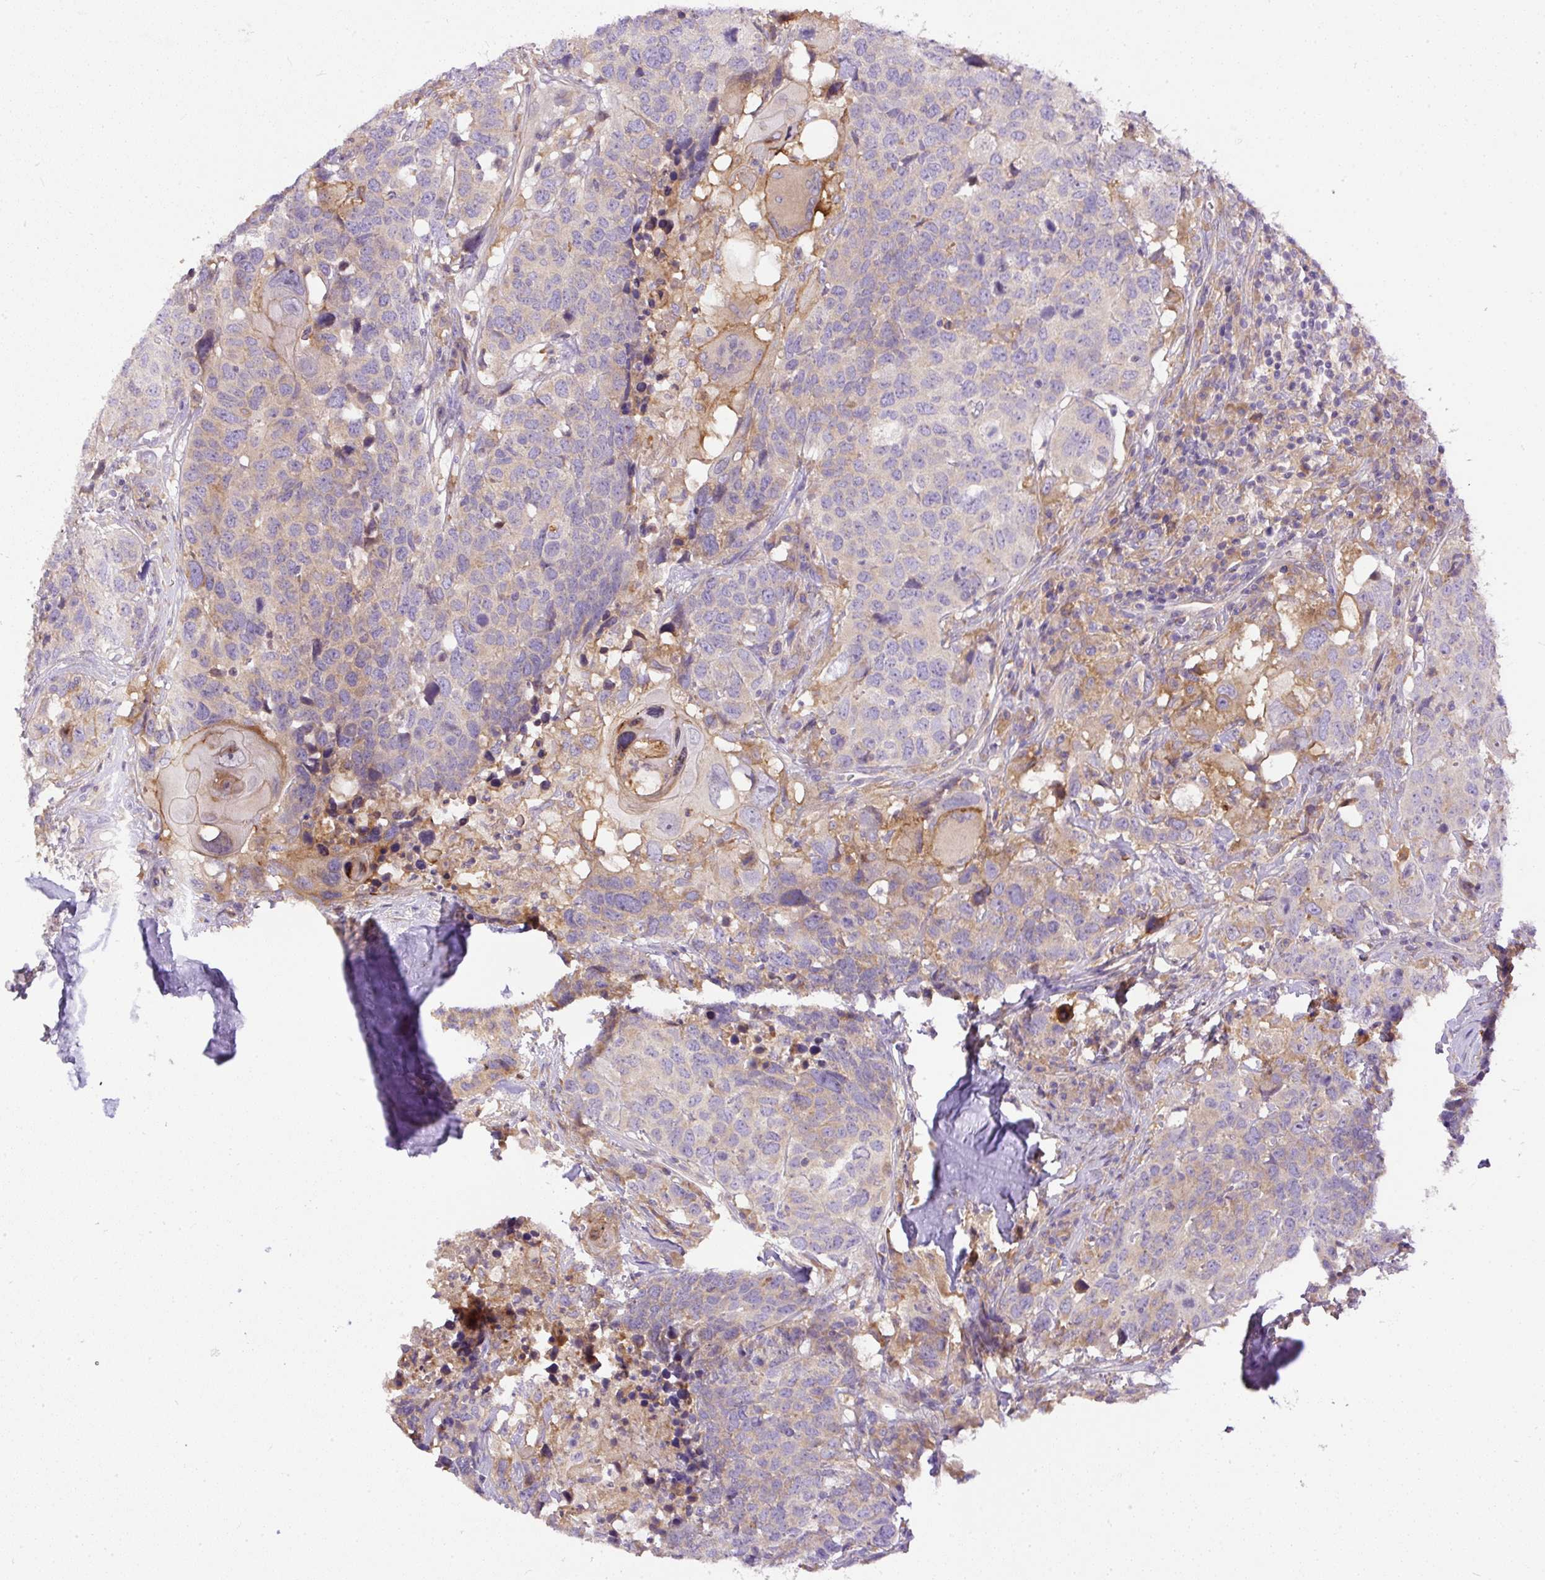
{"staining": {"intensity": "weak", "quantity": "<25%", "location": "cytoplasmic/membranous"}, "tissue": "head and neck cancer", "cell_type": "Tumor cells", "image_type": "cancer", "snomed": [{"axis": "morphology", "description": "Normal tissue, NOS"}, {"axis": "morphology", "description": "Squamous cell carcinoma, NOS"}, {"axis": "topography", "description": "Skeletal muscle"}, {"axis": "topography", "description": "Vascular tissue"}, {"axis": "topography", "description": "Peripheral nerve tissue"}, {"axis": "topography", "description": "Head-Neck"}], "caption": "Photomicrograph shows no protein staining in tumor cells of squamous cell carcinoma (head and neck) tissue.", "gene": "DAPK1", "patient": {"sex": "male", "age": 66}}